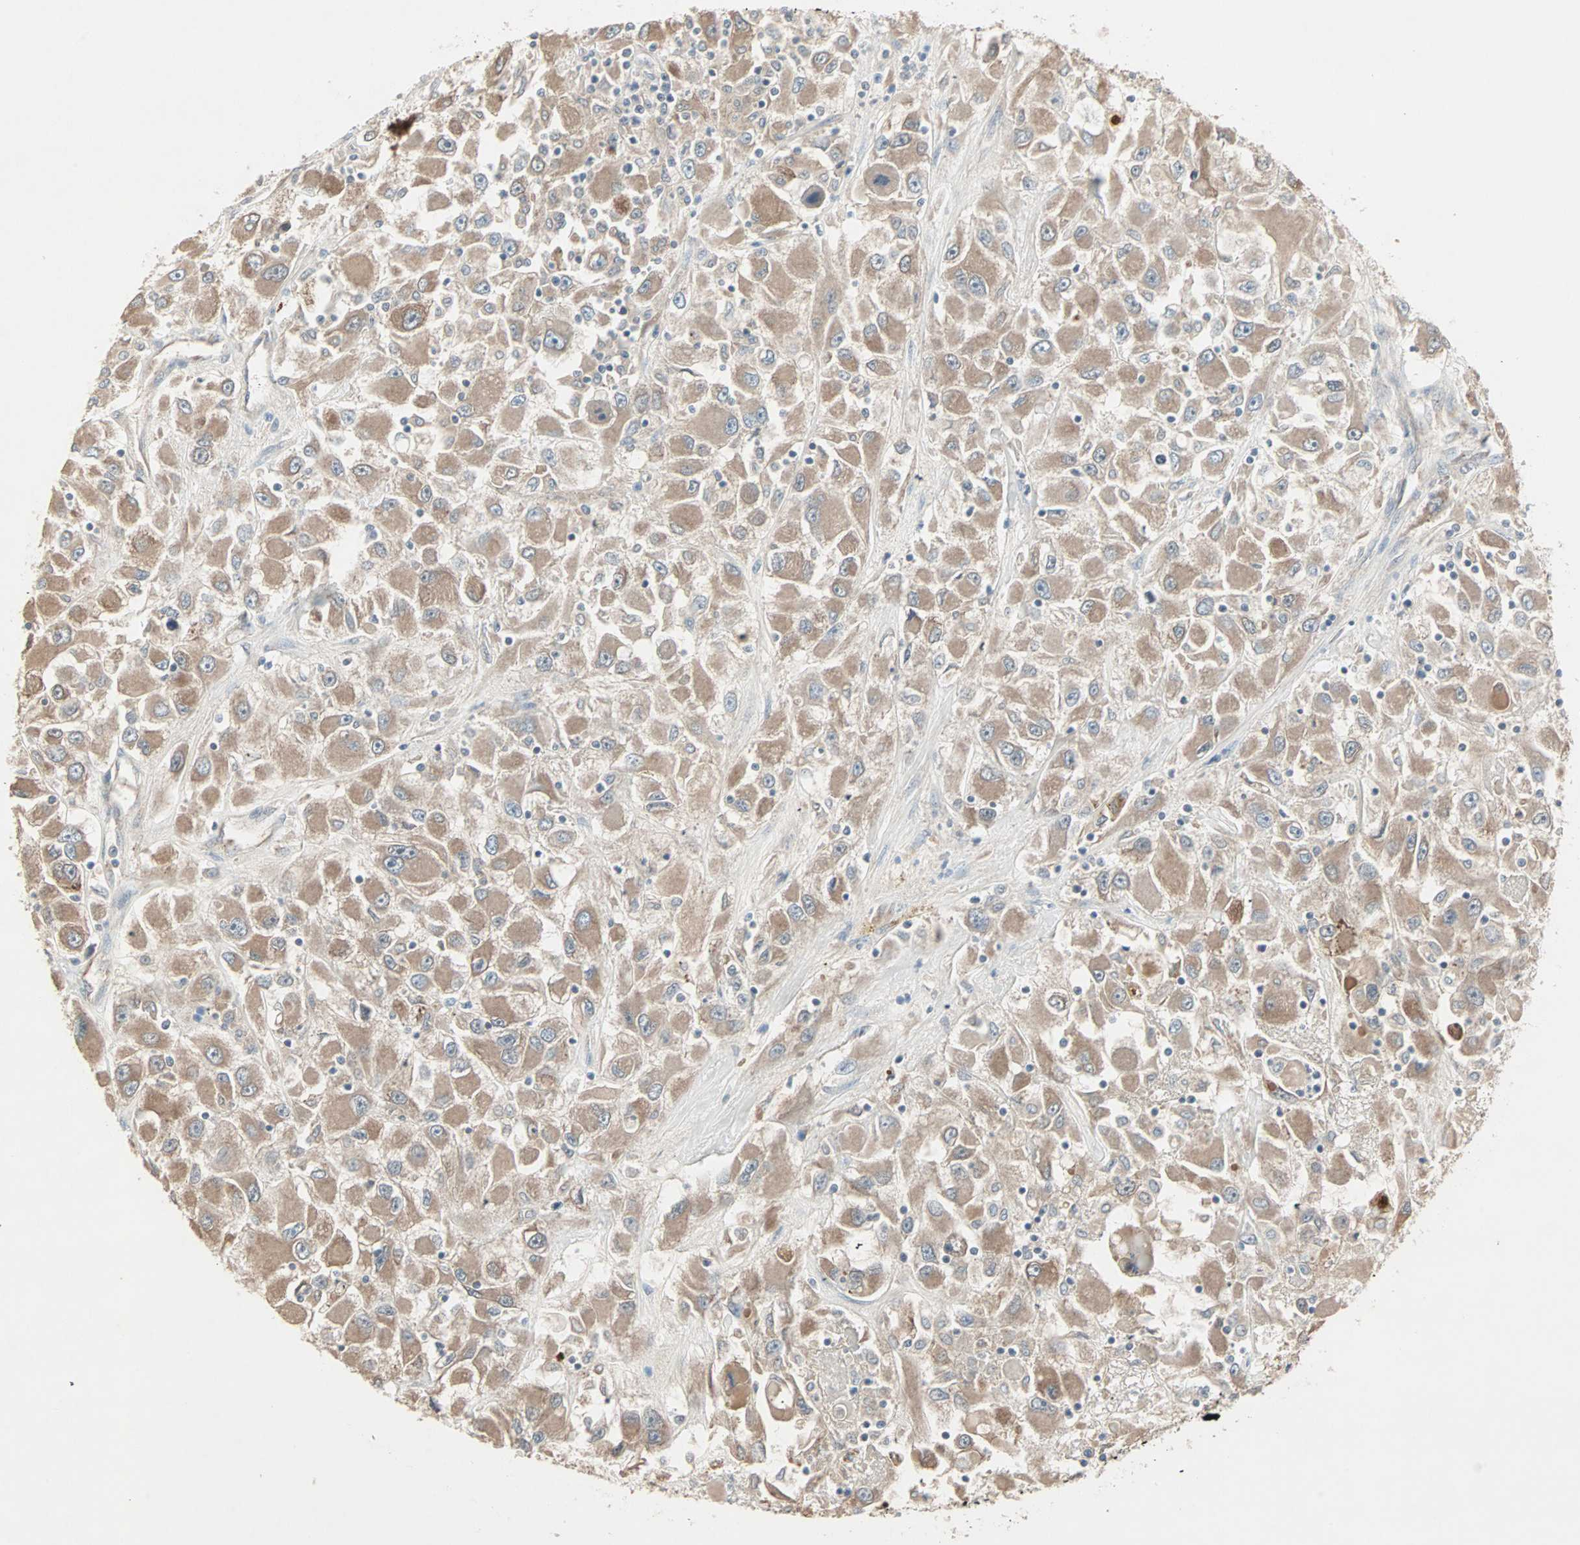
{"staining": {"intensity": "moderate", "quantity": ">75%", "location": "cytoplasmic/membranous"}, "tissue": "renal cancer", "cell_type": "Tumor cells", "image_type": "cancer", "snomed": [{"axis": "morphology", "description": "Adenocarcinoma, NOS"}, {"axis": "topography", "description": "Kidney"}], "caption": "IHC (DAB) staining of human adenocarcinoma (renal) shows moderate cytoplasmic/membranous protein positivity in about >75% of tumor cells.", "gene": "JMJD7-PLA2G4B", "patient": {"sex": "female", "age": 52}}